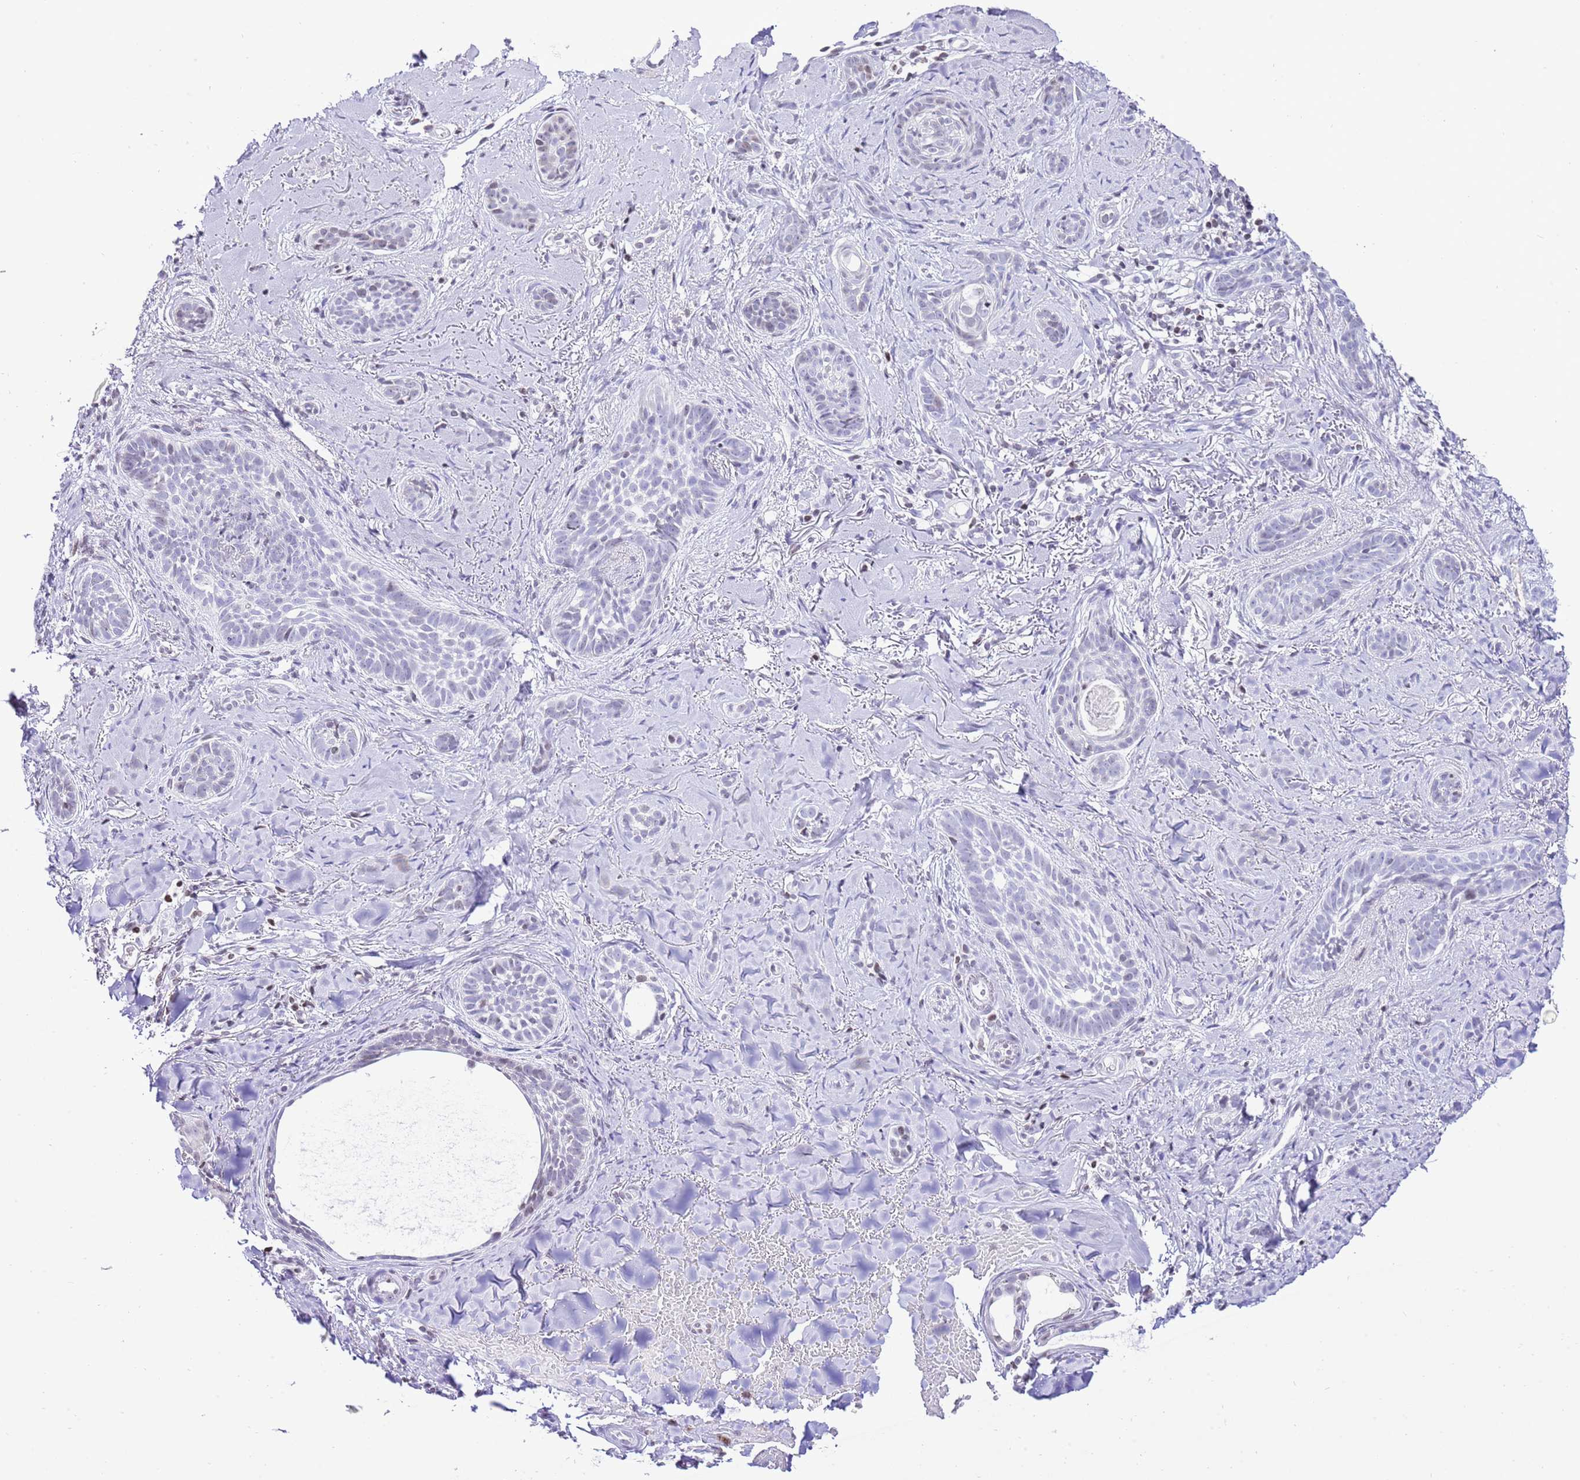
{"staining": {"intensity": "negative", "quantity": "none", "location": "none"}, "tissue": "skin cancer", "cell_type": "Tumor cells", "image_type": "cancer", "snomed": [{"axis": "morphology", "description": "Basal cell carcinoma"}, {"axis": "topography", "description": "Skin"}], "caption": "Skin cancer stained for a protein using immunohistochemistry (IHC) reveals no positivity tumor cells.", "gene": "PRR15", "patient": {"sex": "female", "age": 55}}